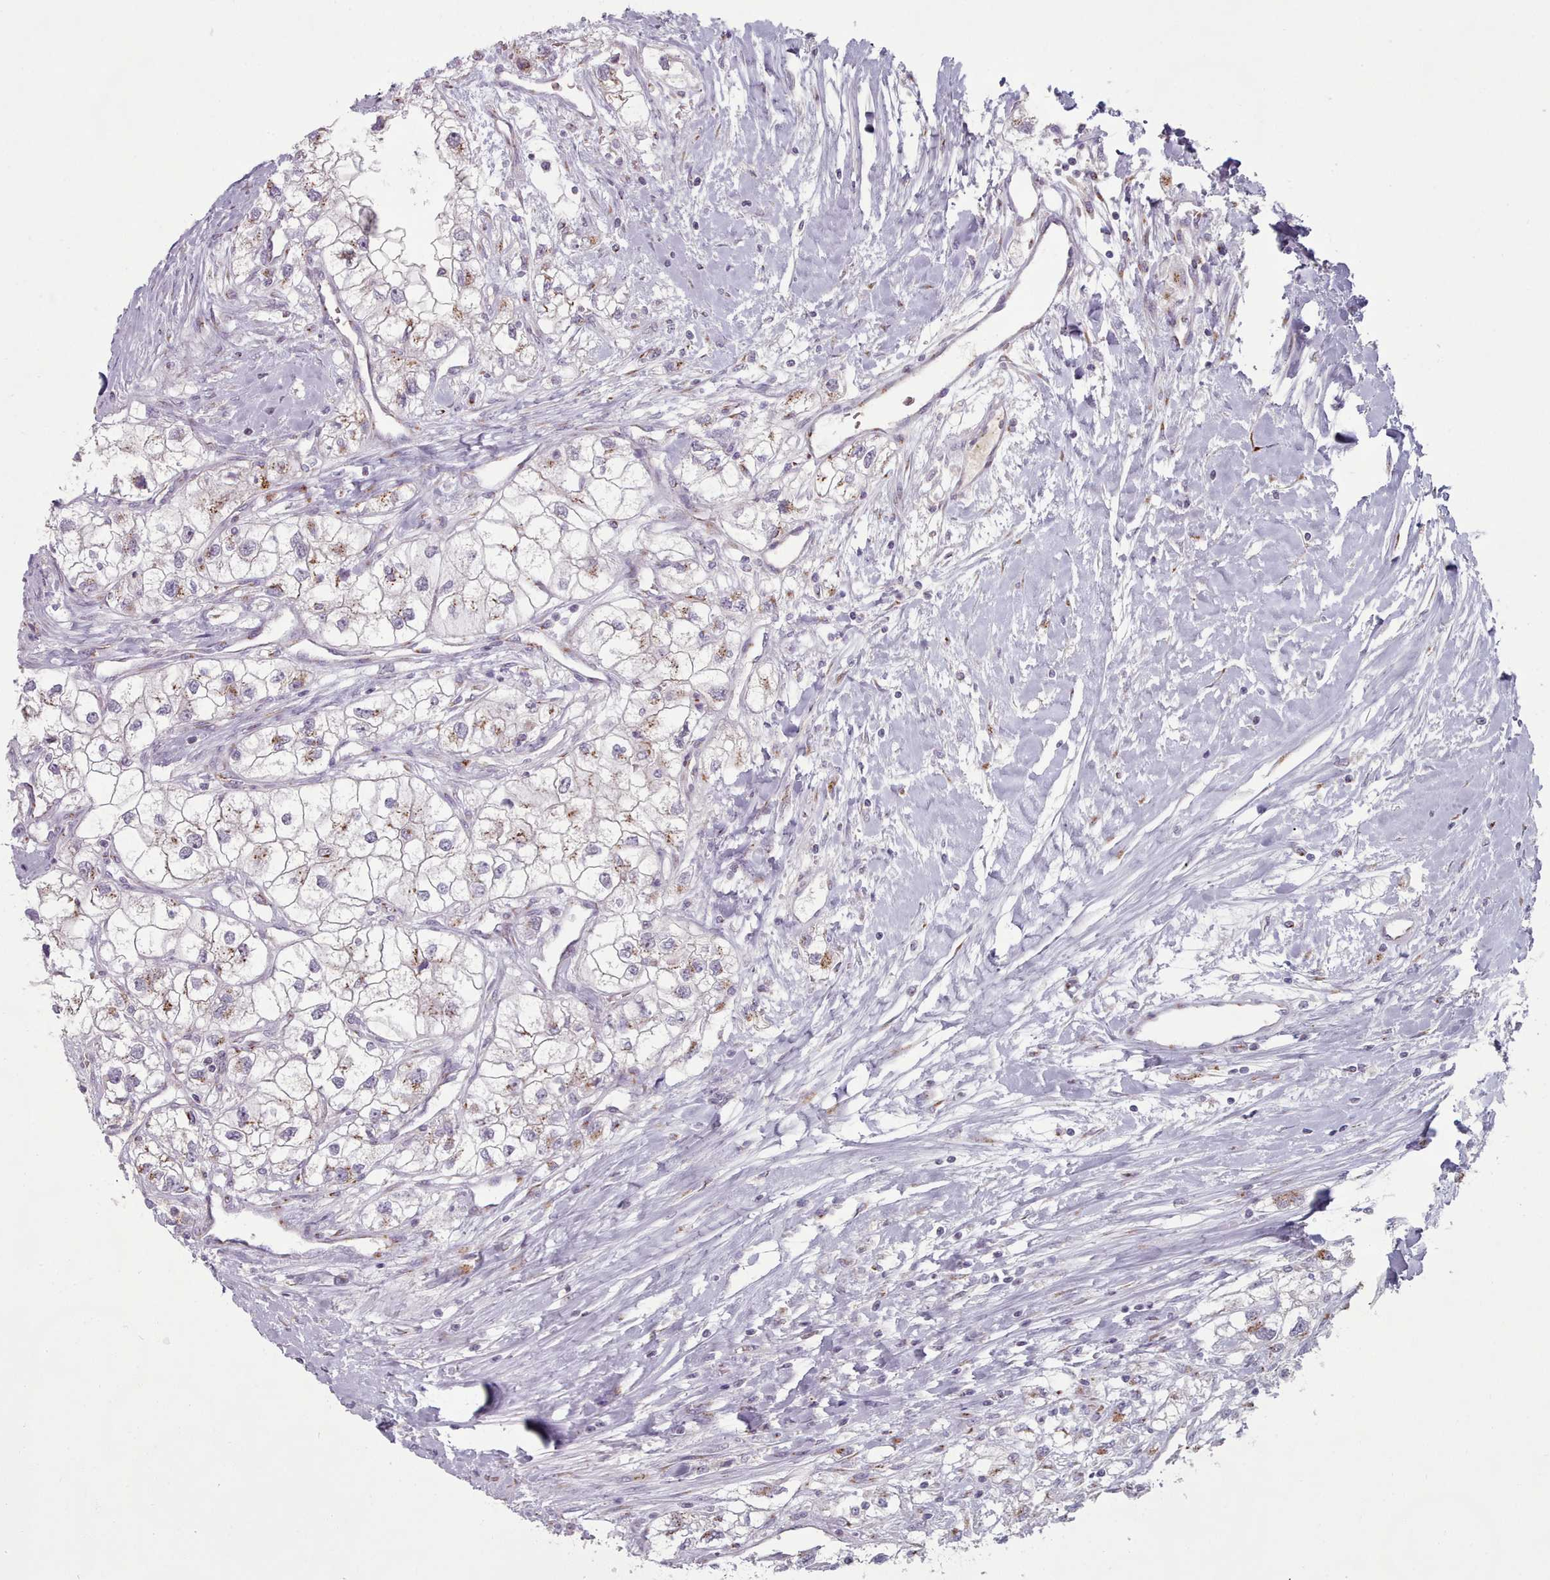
{"staining": {"intensity": "moderate", "quantity": "25%-75%", "location": "cytoplasmic/membranous"}, "tissue": "renal cancer", "cell_type": "Tumor cells", "image_type": "cancer", "snomed": [{"axis": "morphology", "description": "Adenocarcinoma, NOS"}, {"axis": "topography", "description": "Kidney"}], "caption": "This micrograph exhibits adenocarcinoma (renal) stained with immunohistochemistry (IHC) to label a protein in brown. The cytoplasmic/membranous of tumor cells show moderate positivity for the protein. Nuclei are counter-stained blue.", "gene": "MAN1B1", "patient": {"sex": "male", "age": 59}}